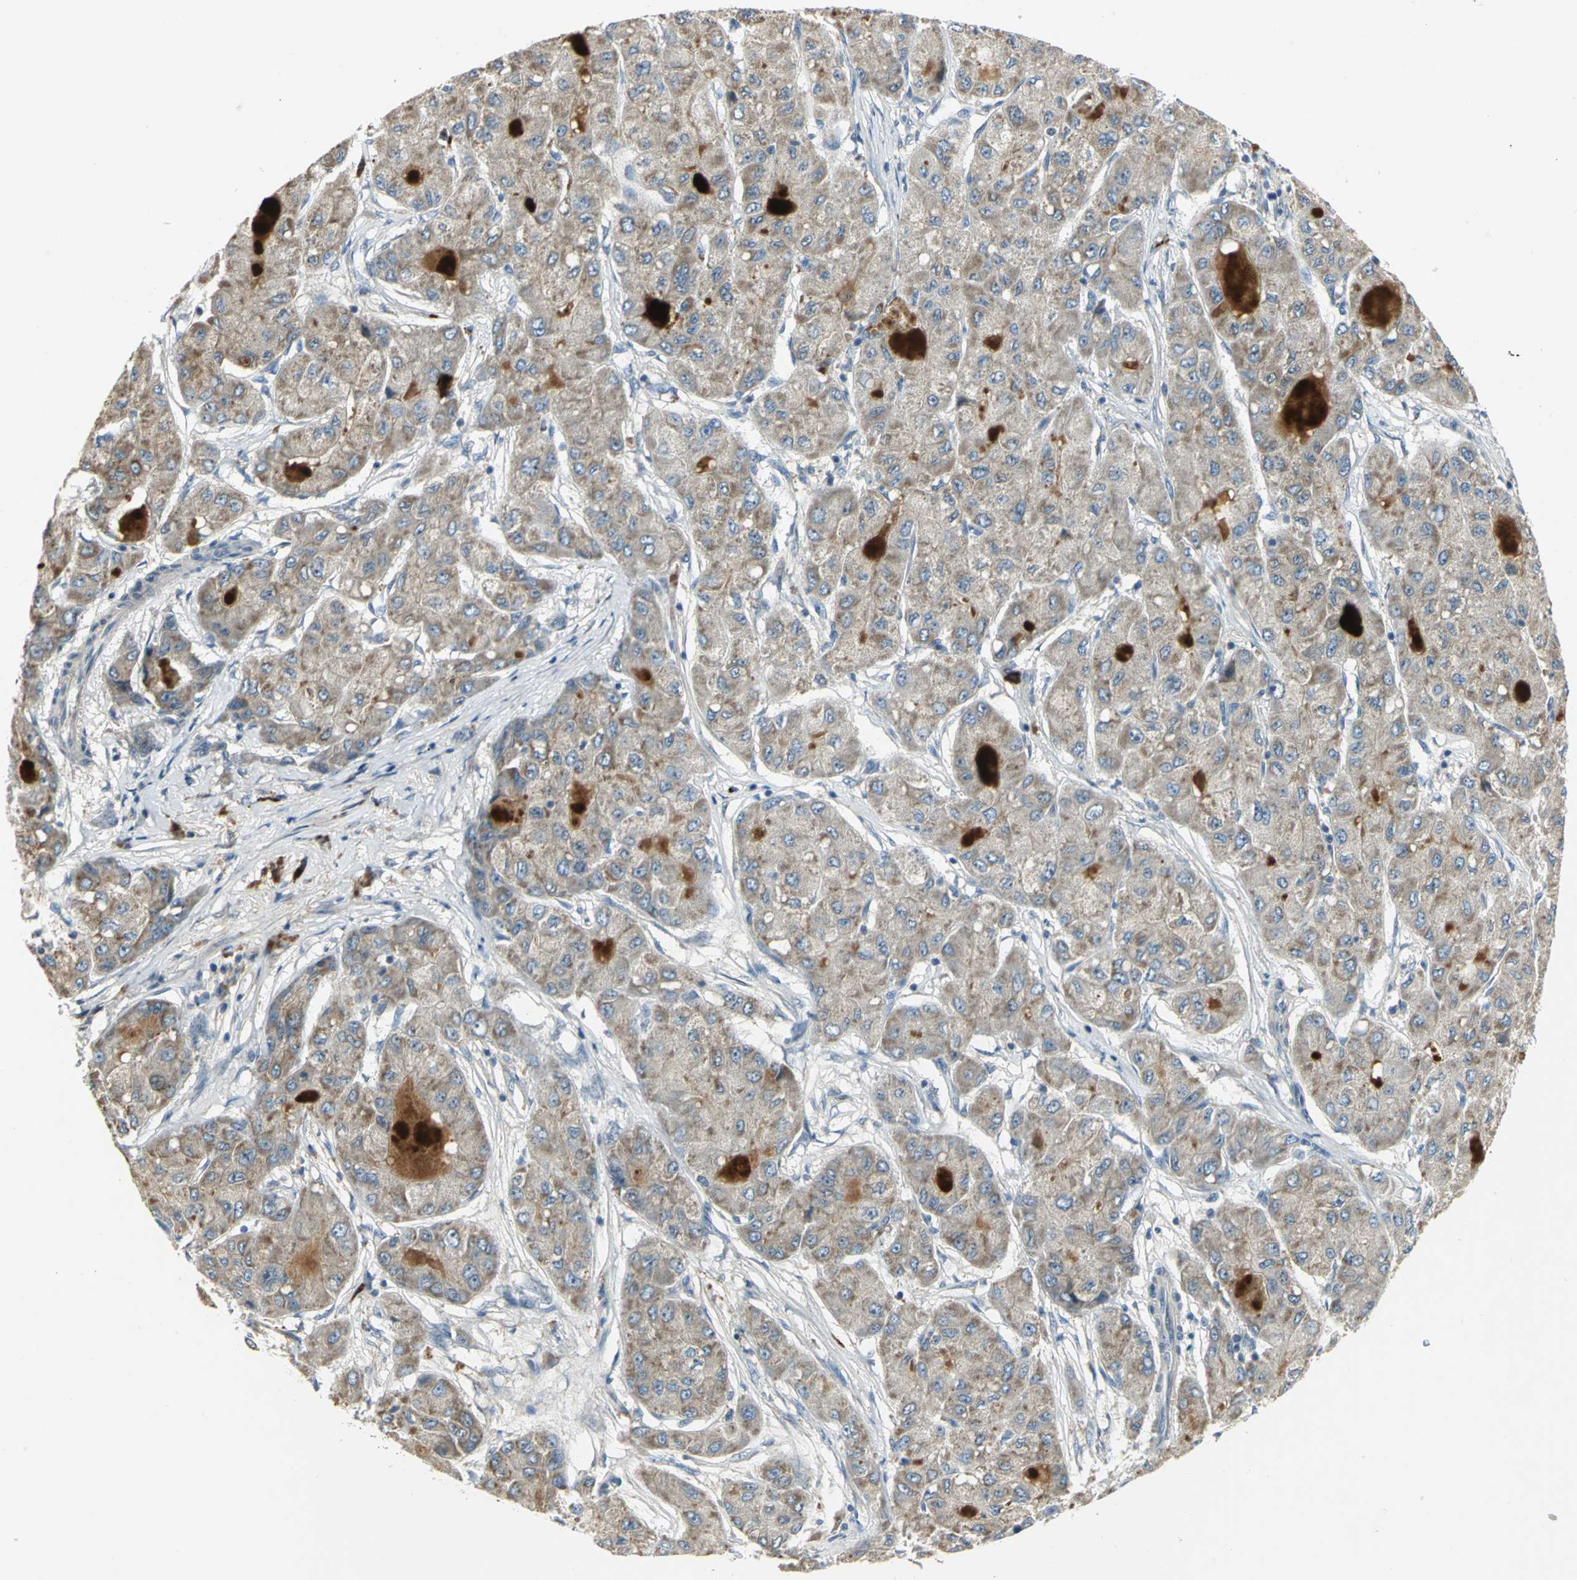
{"staining": {"intensity": "moderate", "quantity": ">75%", "location": "cytoplasmic/membranous"}, "tissue": "liver cancer", "cell_type": "Tumor cells", "image_type": "cancer", "snomed": [{"axis": "morphology", "description": "Carcinoma, Hepatocellular, NOS"}, {"axis": "topography", "description": "Liver"}], "caption": "The image demonstrates immunohistochemical staining of liver hepatocellular carcinoma. There is moderate cytoplasmic/membranous staining is seen in about >75% of tumor cells.", "gene": "PROC", "patient": {"sex": "male", "age": 80}}